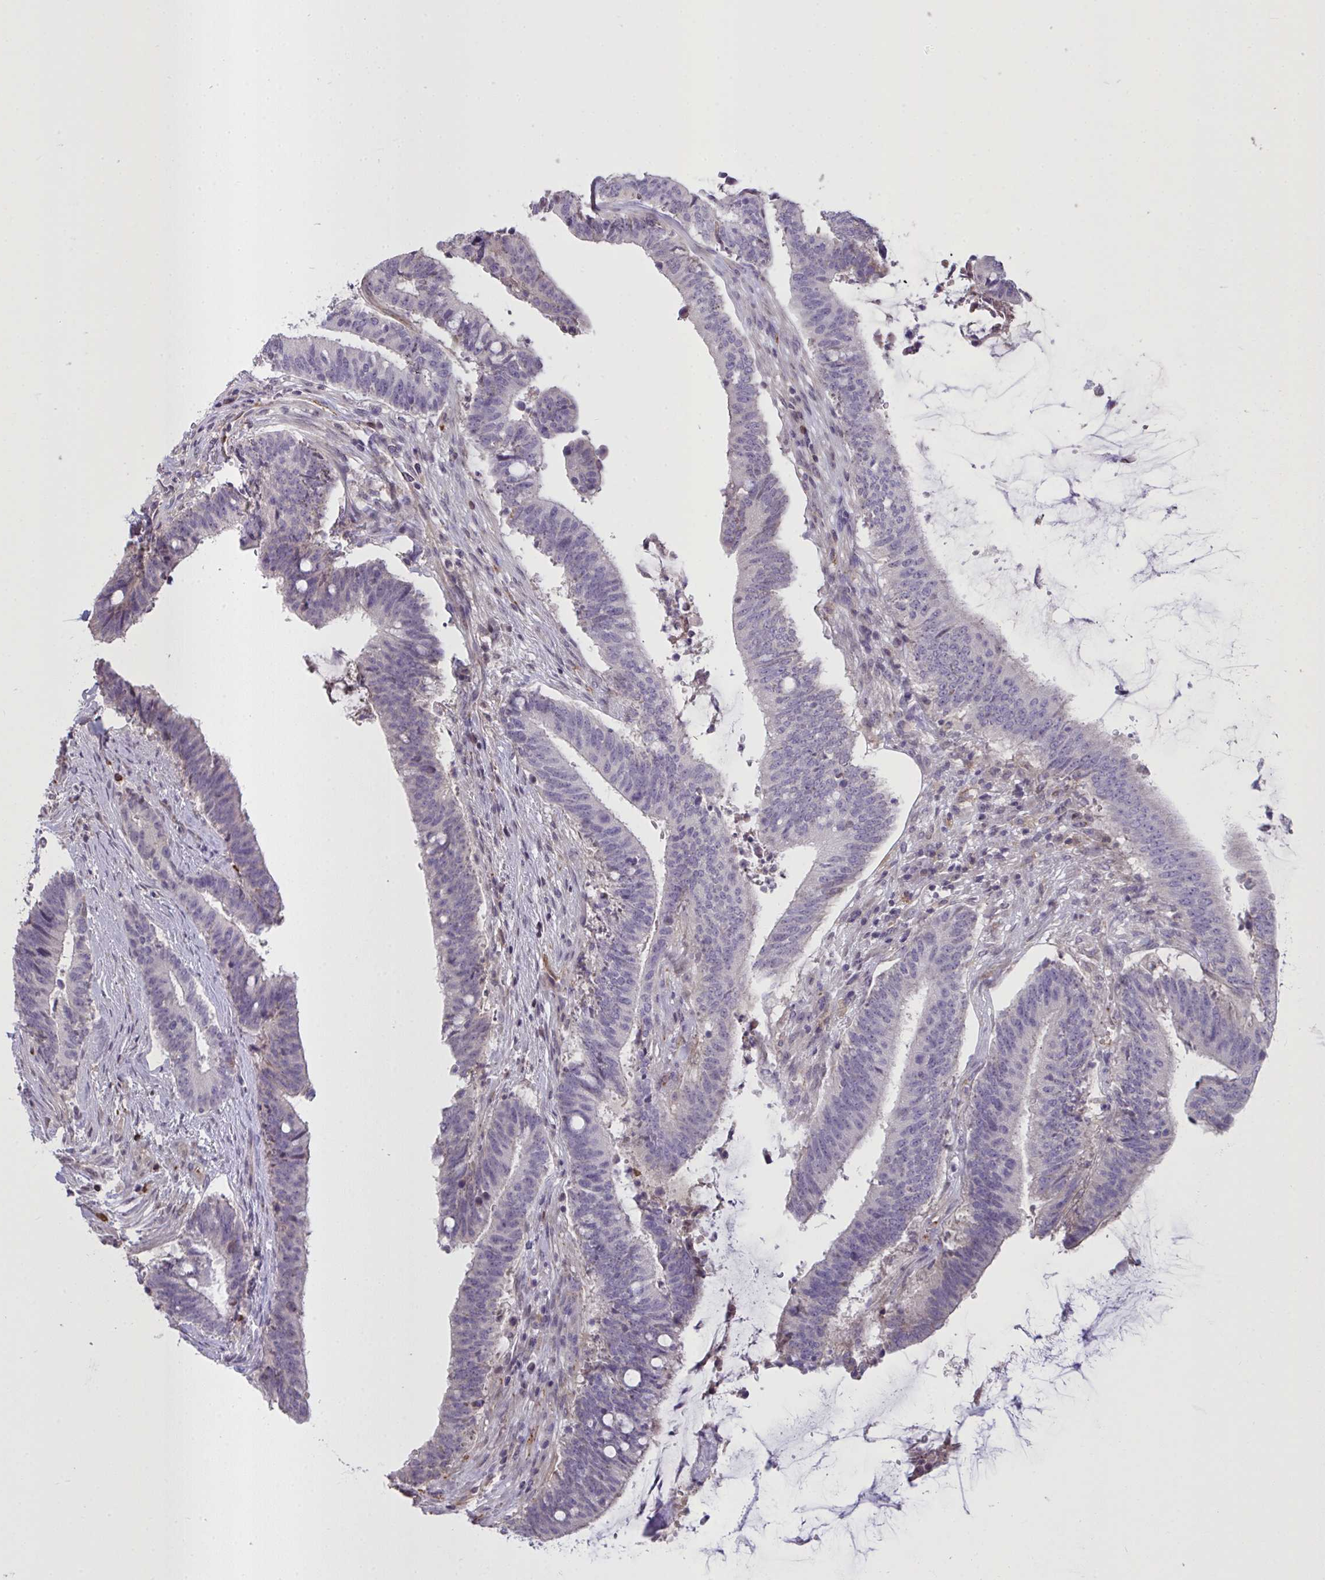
{"staining": {"intensity": "negative", "quantity": "none", "location": "none"}, "tissue": "colorectal cancer", "cell_type": "Tumor cells", "image_type": "cancer", "snomed": [{"axis": "morphology", "description": "Adenocarcinoma, NOS"}, {"axis": "topography", "description": "Colon"}], "caption": "IHC micrograph of human adenocarcinoma (colorectal) stained for a protein (brown), which reveals no staining in tumor cells.", "gene": "SEMA6B", "patient": {"sex": "female", "age": 43}}